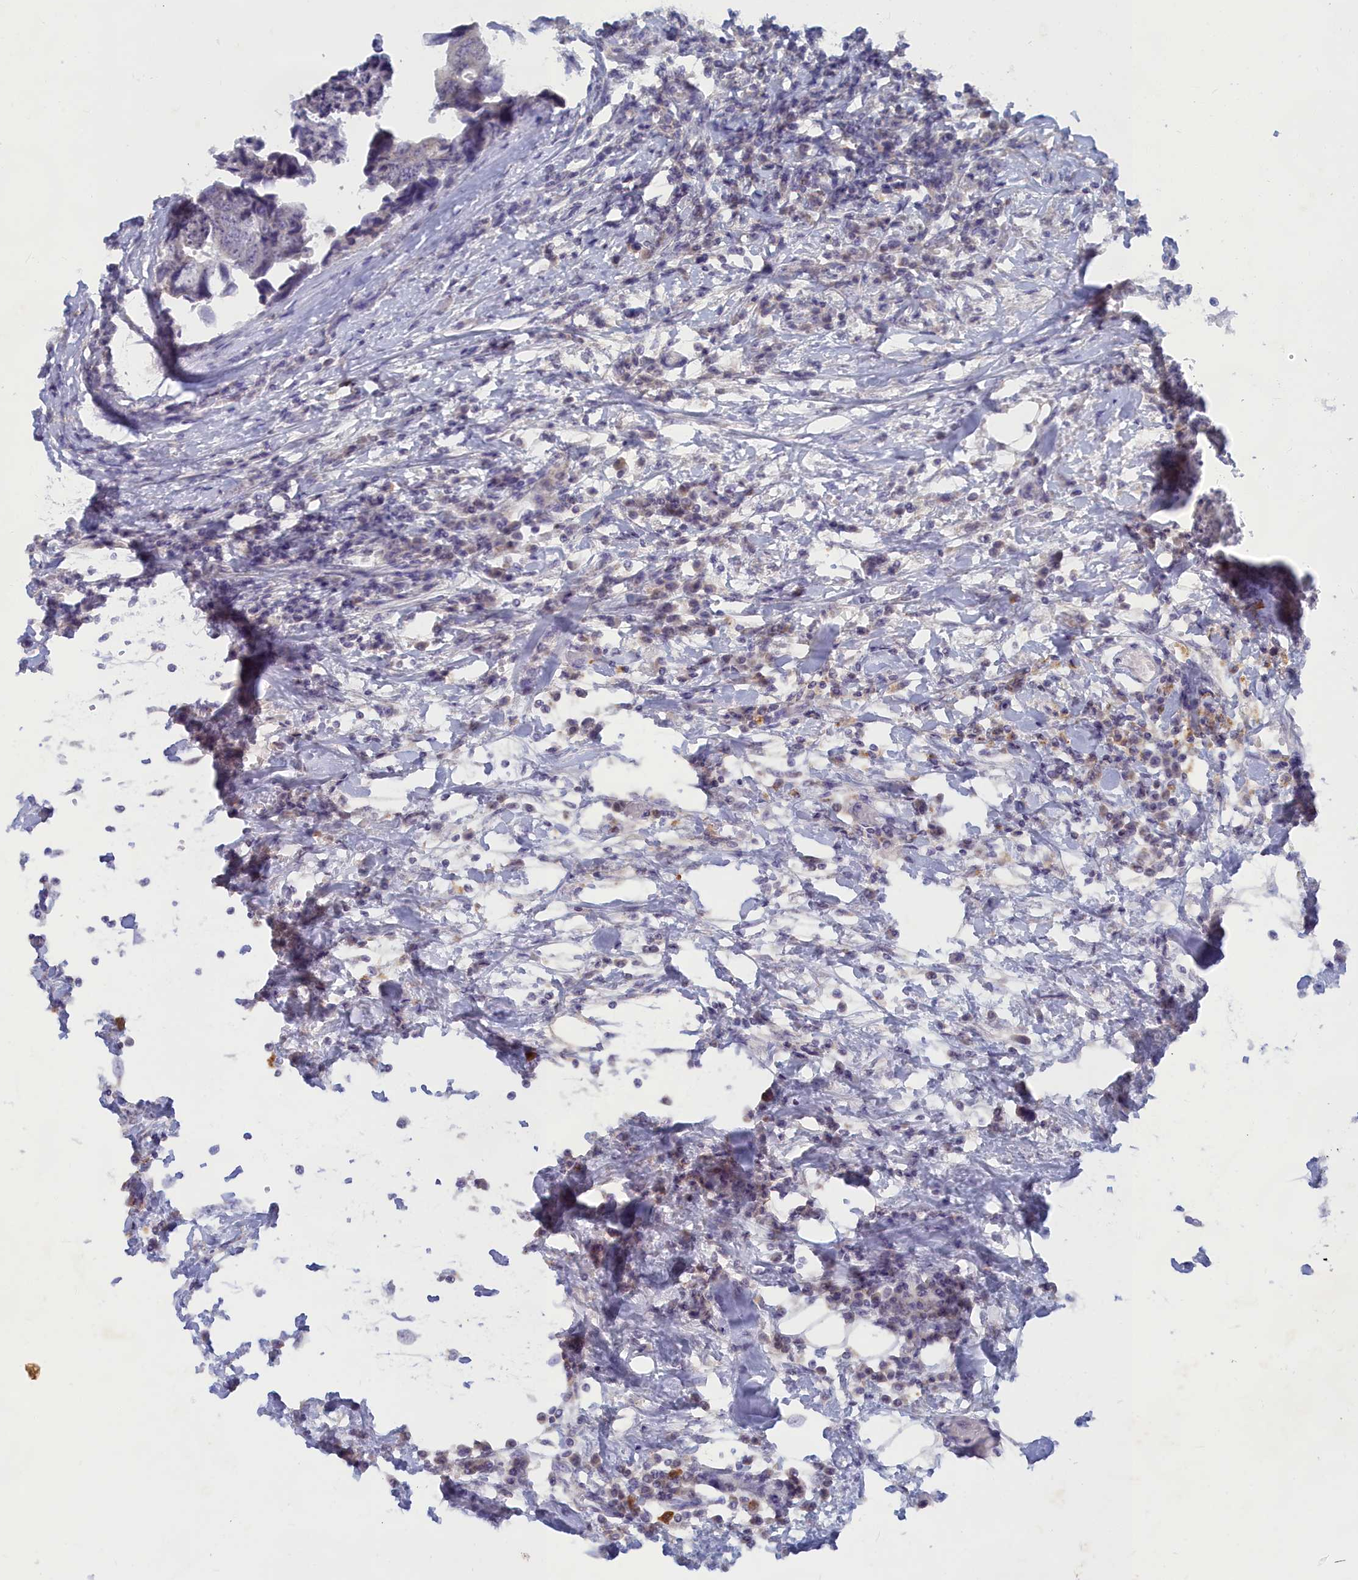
{"staining": {"intensity": "negative", "quantity": "none", "location": "none"}, "tissue": "colorectal cancer", "cell_type": "Tumor cells", "image_type": "cancer", "snomed": [{"axis": "morphology", "description": "Adenocarcinoma, NOS"}, {"axis": "topography", "description": "Rectum"}], "caption": "The image reveals no staining of tumor cells in colorectal cancer (adenocarcinoma).", "gene": "LRIF1", "patient": {"sex": "male", "age": 84}}